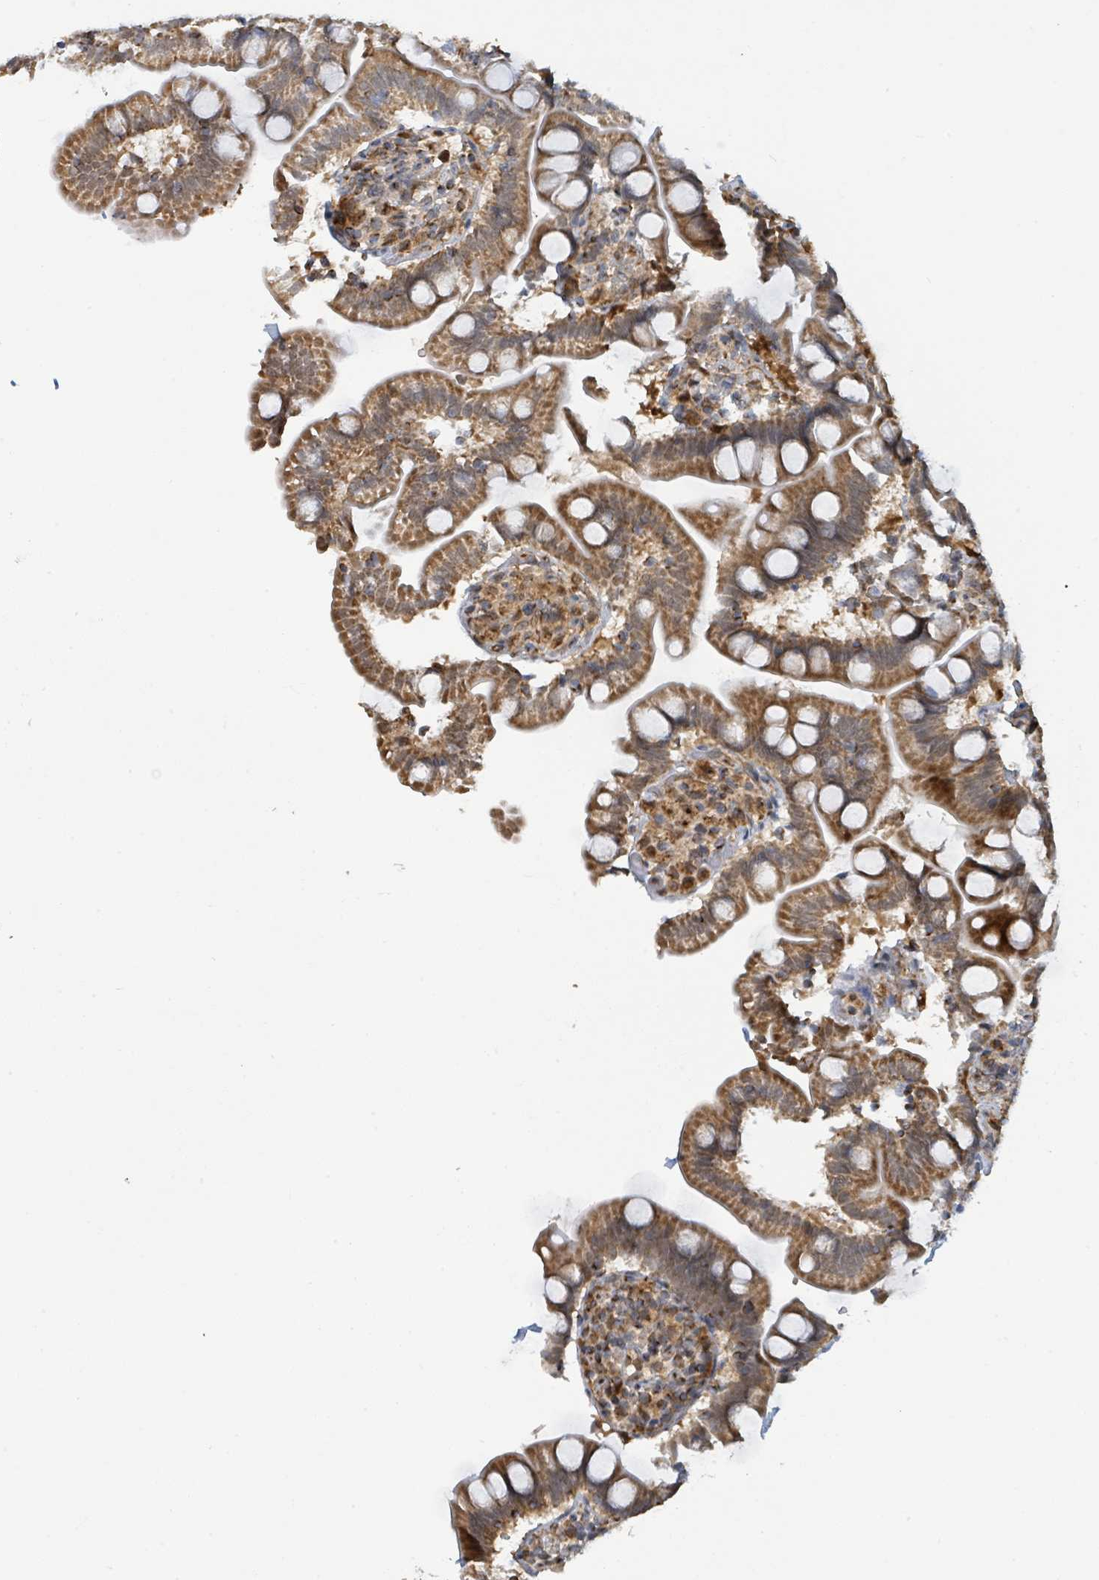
{"staining": {"intensity": "moderate", "quantity": ">75%", "location": "cytoplasmic/membranous"}, "tissue": "small intestine", "cell_type": "Glandular cells", "image_type": "normal", "snomed": [{"axis": "morphology", "description": "Normal tissue, NOS"}, {"axis": "topography", "description": "Small intestine"}], "caption": "Small intestine stained with immunohistochemistry (IHC) demonstrates moderate cytoplasmic/membranous positivity in approximately >75% of glandular cells.", "gene": "PSMB7", "patient": {"sex": "female", "age": 64}}